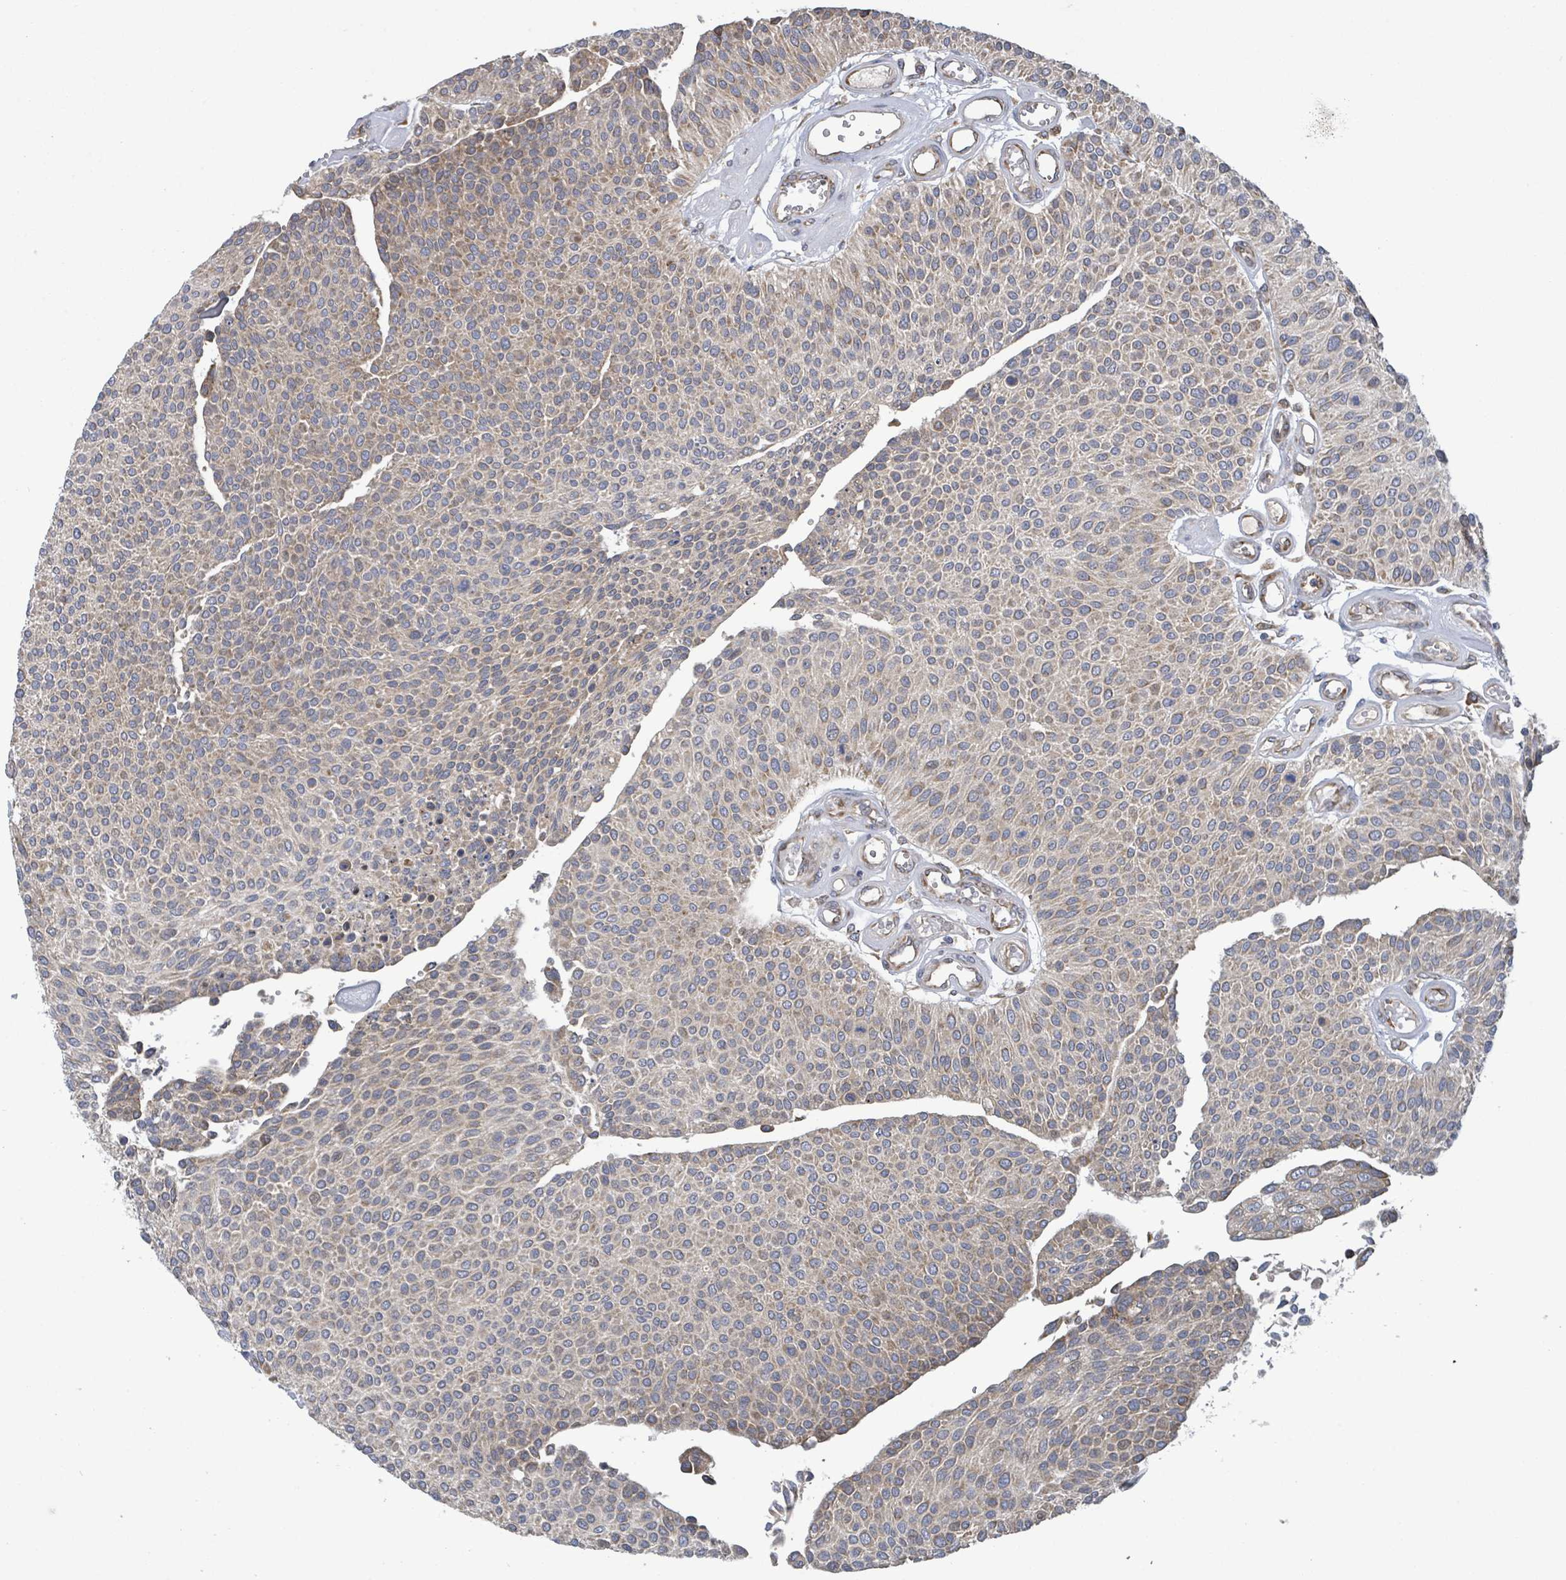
{"staining": {"intensity": "weak", "quantity": ">75%", "location": "cytoplasmic/membranous"}, "tissue": "urothelial cancer", "cell_type": "Tumor cells", "image_type": "cancer", "snomed": [{"axis": "morphology", "description": "Urothelial carcinoma, NOS"}, {"axis": "topography", "description": "Urinary bladder"}], "caption": "A histopathology image of human urothelial cancer stained for a protein exhibits weak cytoplasmic/membranous brown staining in tumor cells.", "gene": "NOMO1", "patient": {"sex": "male", "age": 55}}